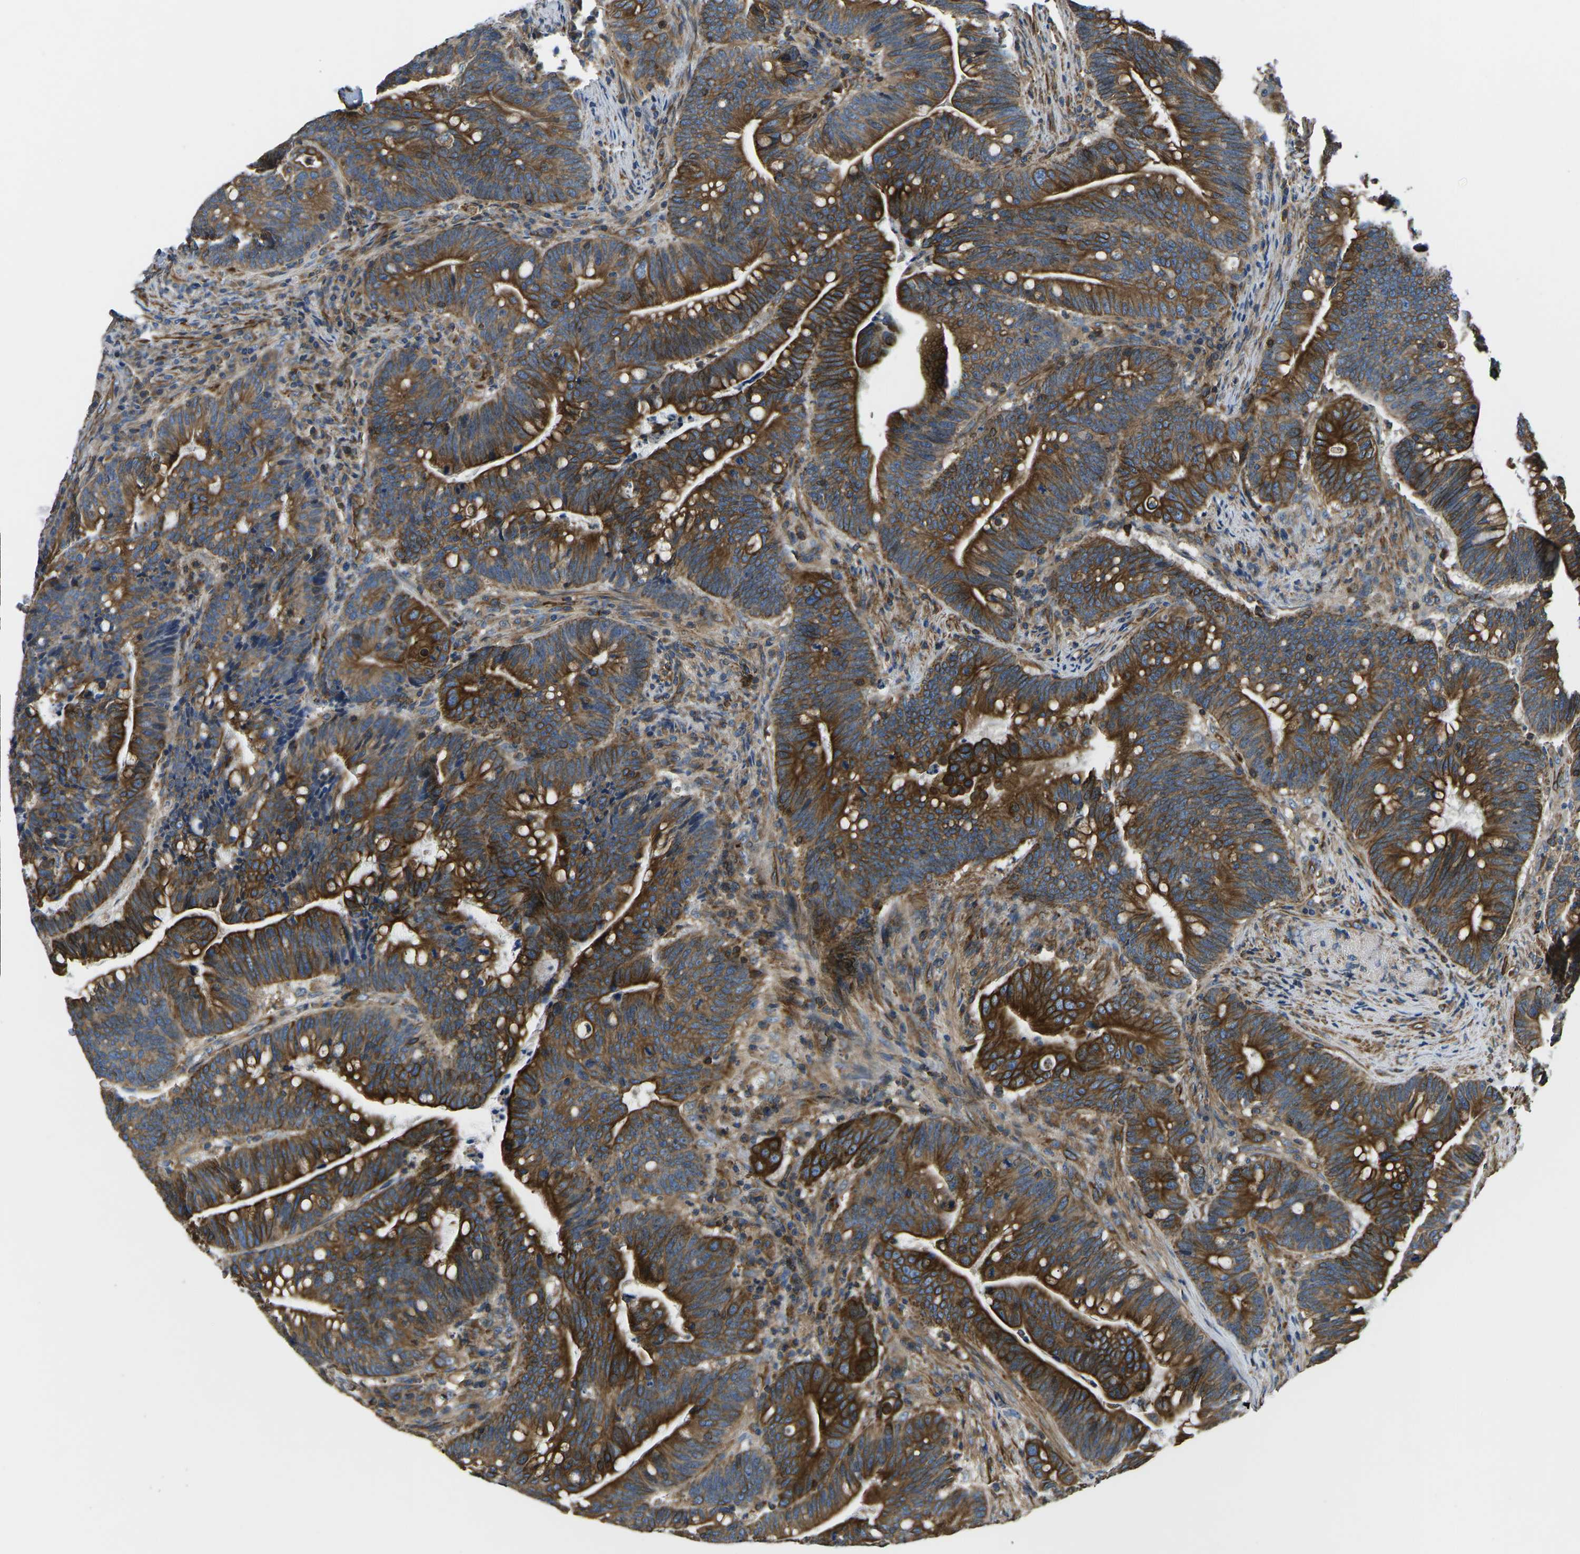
{"staining": {"intensity": "strong", "quantity": ">75%", "location": "cytoplasmic/membranous"}, "tissue": "colorectal cancer", "cell_type": "Tumor cells", "image_type": "cancer", "snomed": [{"axis": "morphology", "description": "Normal tissue, NOS"}, {"axis": "morphology", "description": "Adenocarcinoma, NOS"}, {"axis": "topography", "description": "Colon"}], "caption": "DAB immunohistochemical staining of human colorectal cancer (adenocarcinoma) displays strong cytoplasmic/membranous protein staining in about >75% of tumor cells.", "gene": "KCNJ15", "patient": {"sex": "female", "age": 66}}